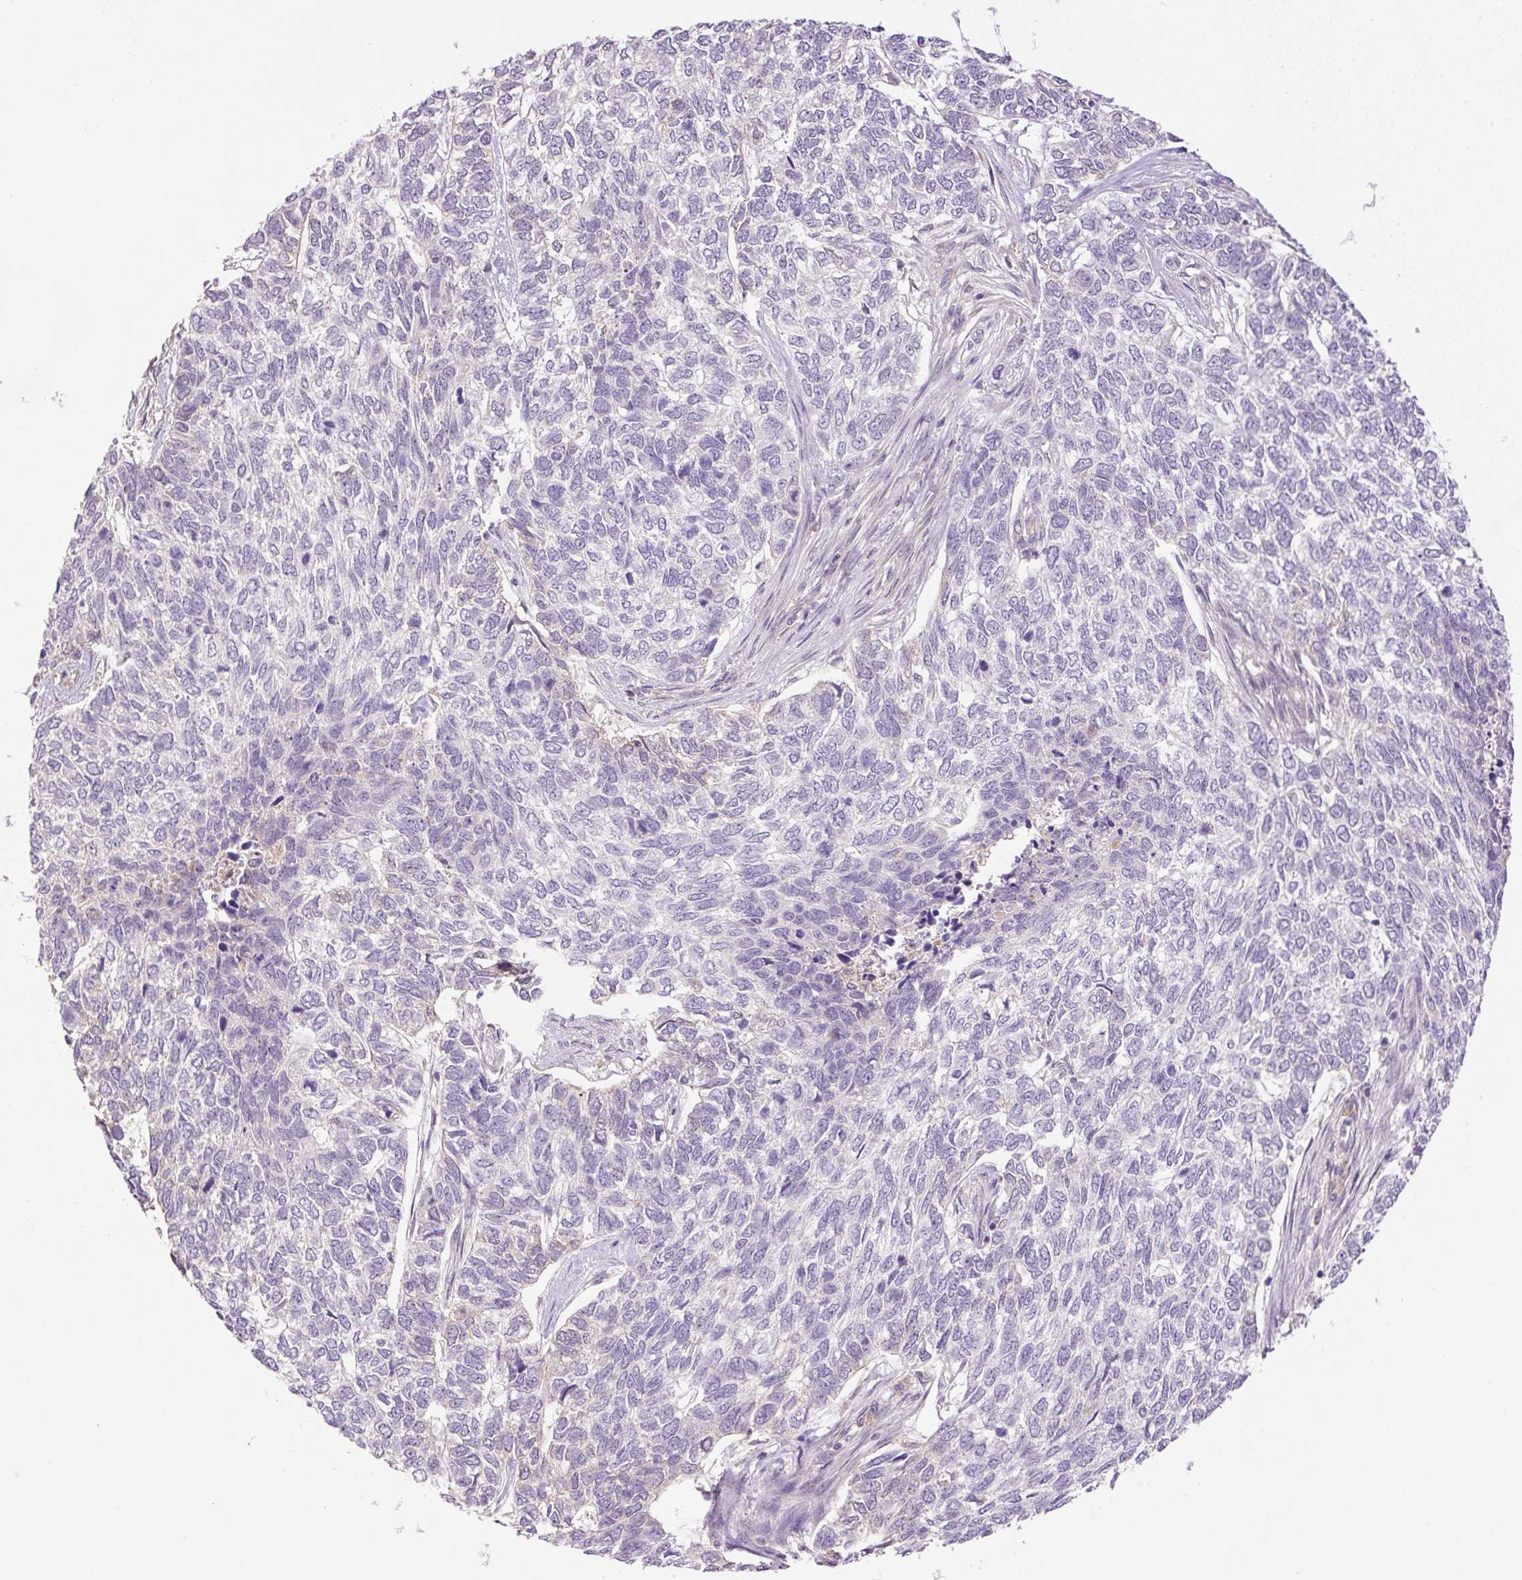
{"staining": {"intensity": "negative", "quantity": "none", "location": "none"}, "tissue": "skin cancer", "cell_type": "Tumor cells", "image_type": "cancer", "snomed": [{"axis": "morphology", "description": "Basal cell carcinoma"}, {"axis": "topography", "description": "Skin"}], "caption": "The immunohistochemistry (IHC) histopathology image has no significant expression in tumor cells of basal cell carcinoma (skin) tissue.", "gene": "HABP4", "patient": {"sex": "female", "age": 65}}